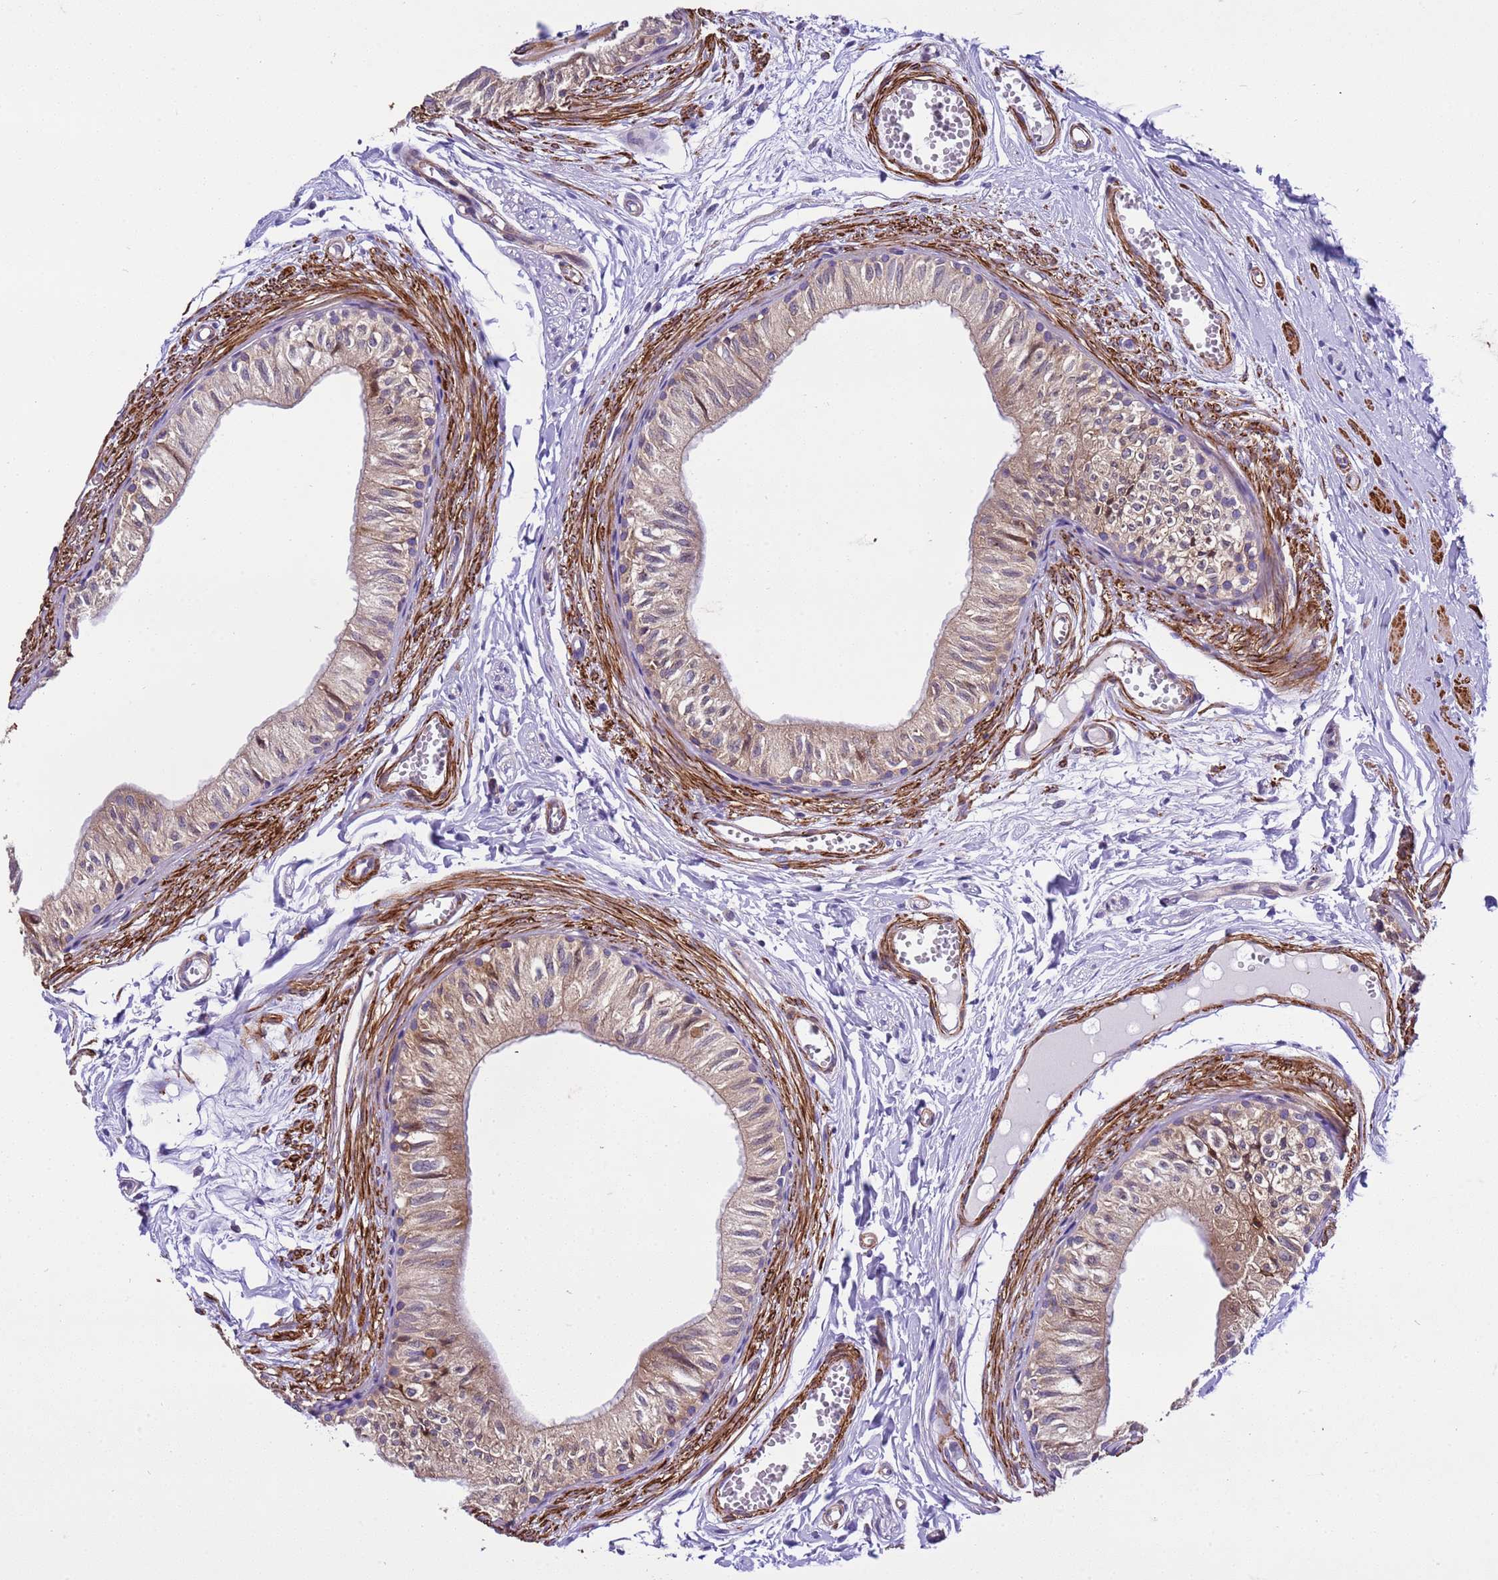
{"staining": {"intensity": "strong", "quantity": "25%-75%", "location": "cytoplasmic/membranous"}, "tissue": "epididymis", "cell_type": "Glandular cells", "image_type": "normal", "snomed": [{"axis": "morphology", "description": "Normal tissue, NOS"}, {"axis": "topography", "description": "Epididymis"}], "caption": "A high-resolution micrograph shows immunohistochemistry (IHC) staining of unremarkable epididymis, which demonstrates strong cytoplasmic/membranous expression in approximately 25%-75% of glandular cells. Using DAB (brown) and hematoxylin (blue) stains, captured at high magnification using brightfield microscopy.", "gene": "GEN1", "patient": {"sex": "male", "age": 37}}